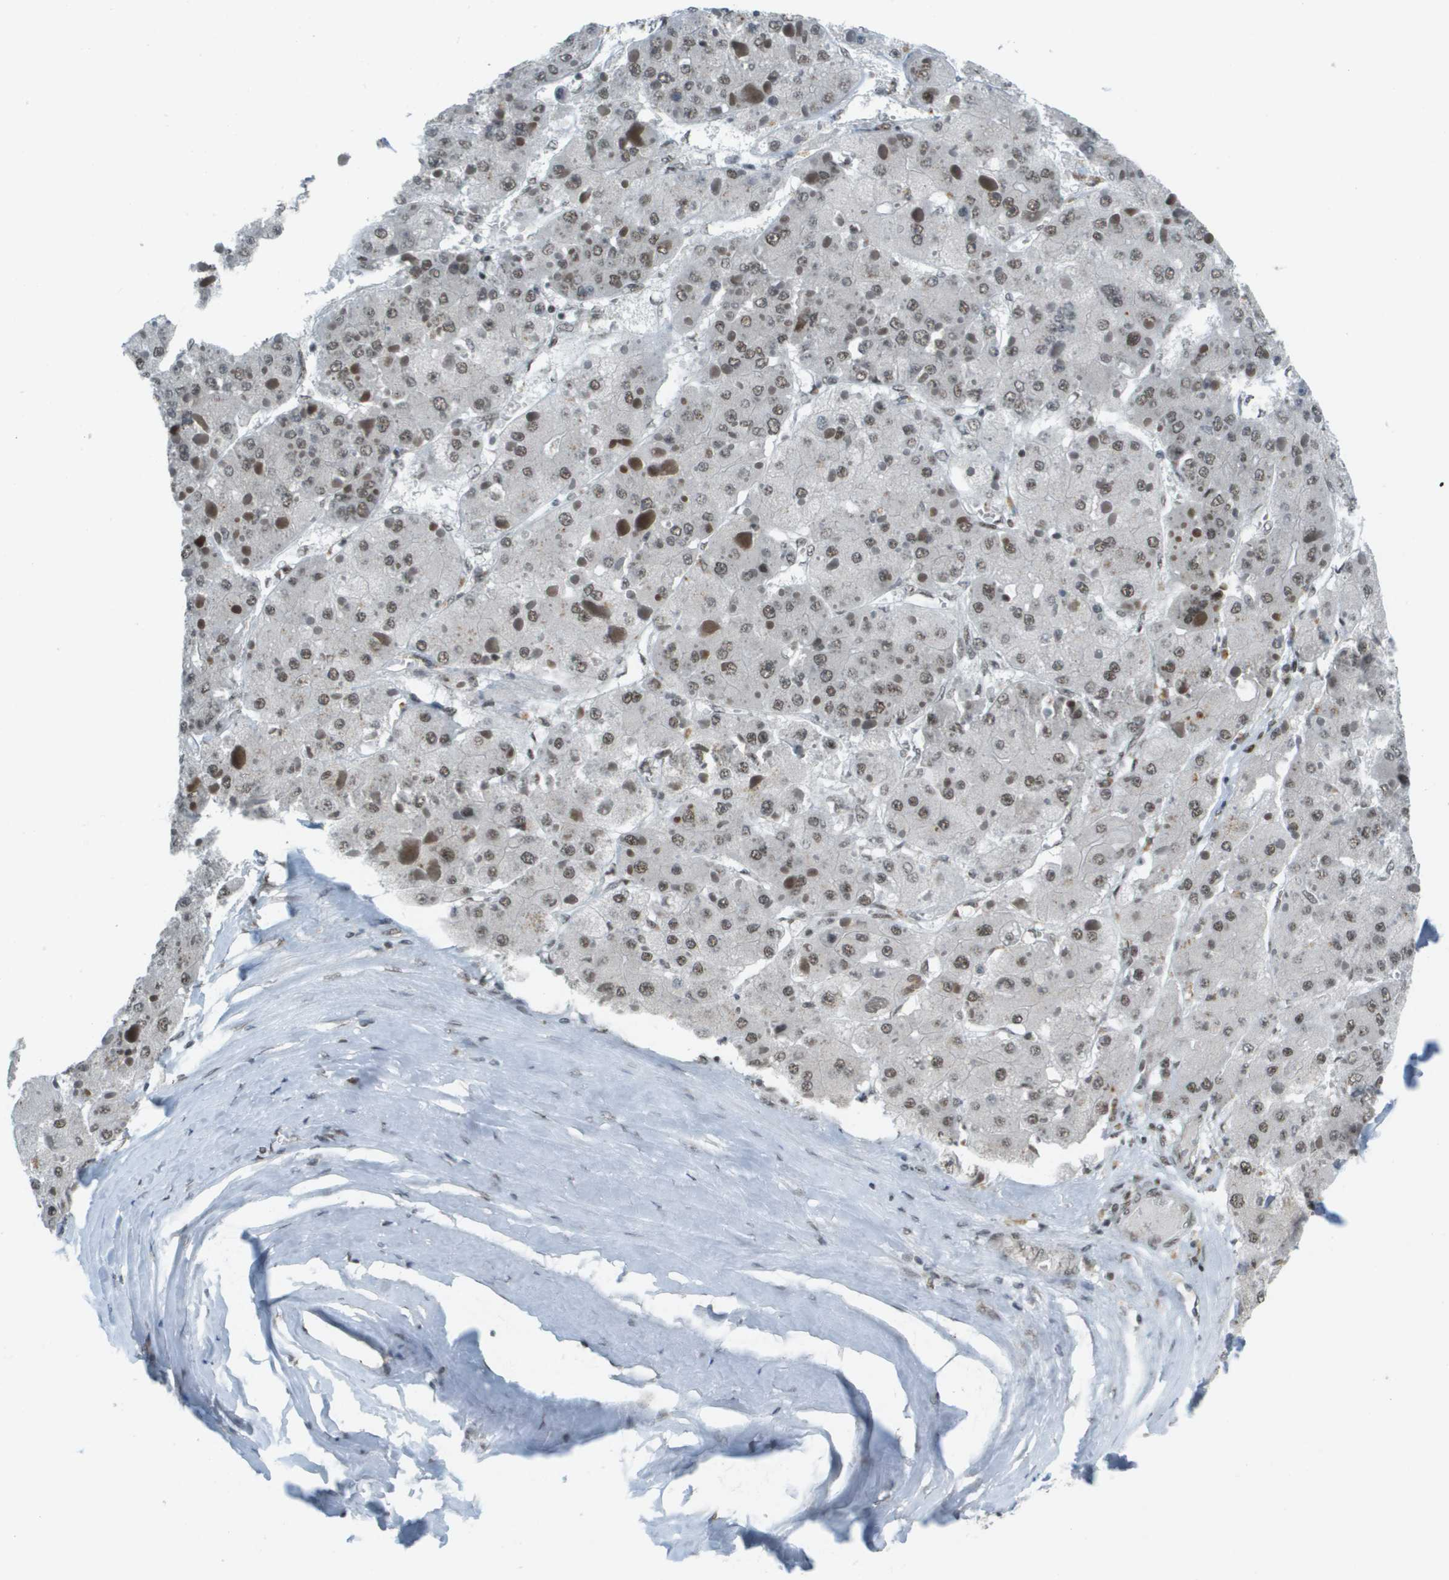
{"staining": {"intensity": "weak", "quantity": ">75%", "location": "nuclear"}, "tissue": "liver cancer", "cell_type": "Tumor cells", "image_type": "cancer", "snomed": [{"axis": "morphology", "description": "Carcinoma, Hepatocellular, NOS"}, {"axis": "topography", "description": "Liver"}], "caption": "An immunohistochemistry histopathology image of neoplastic tissue is shown. Protein staining in brown labels weak nuclear positivity in liver cancer (hepatocellular carcinoma) within tumor cells.", "gene": "IRF7", "patient": {"sex": "female", "age": 73}}